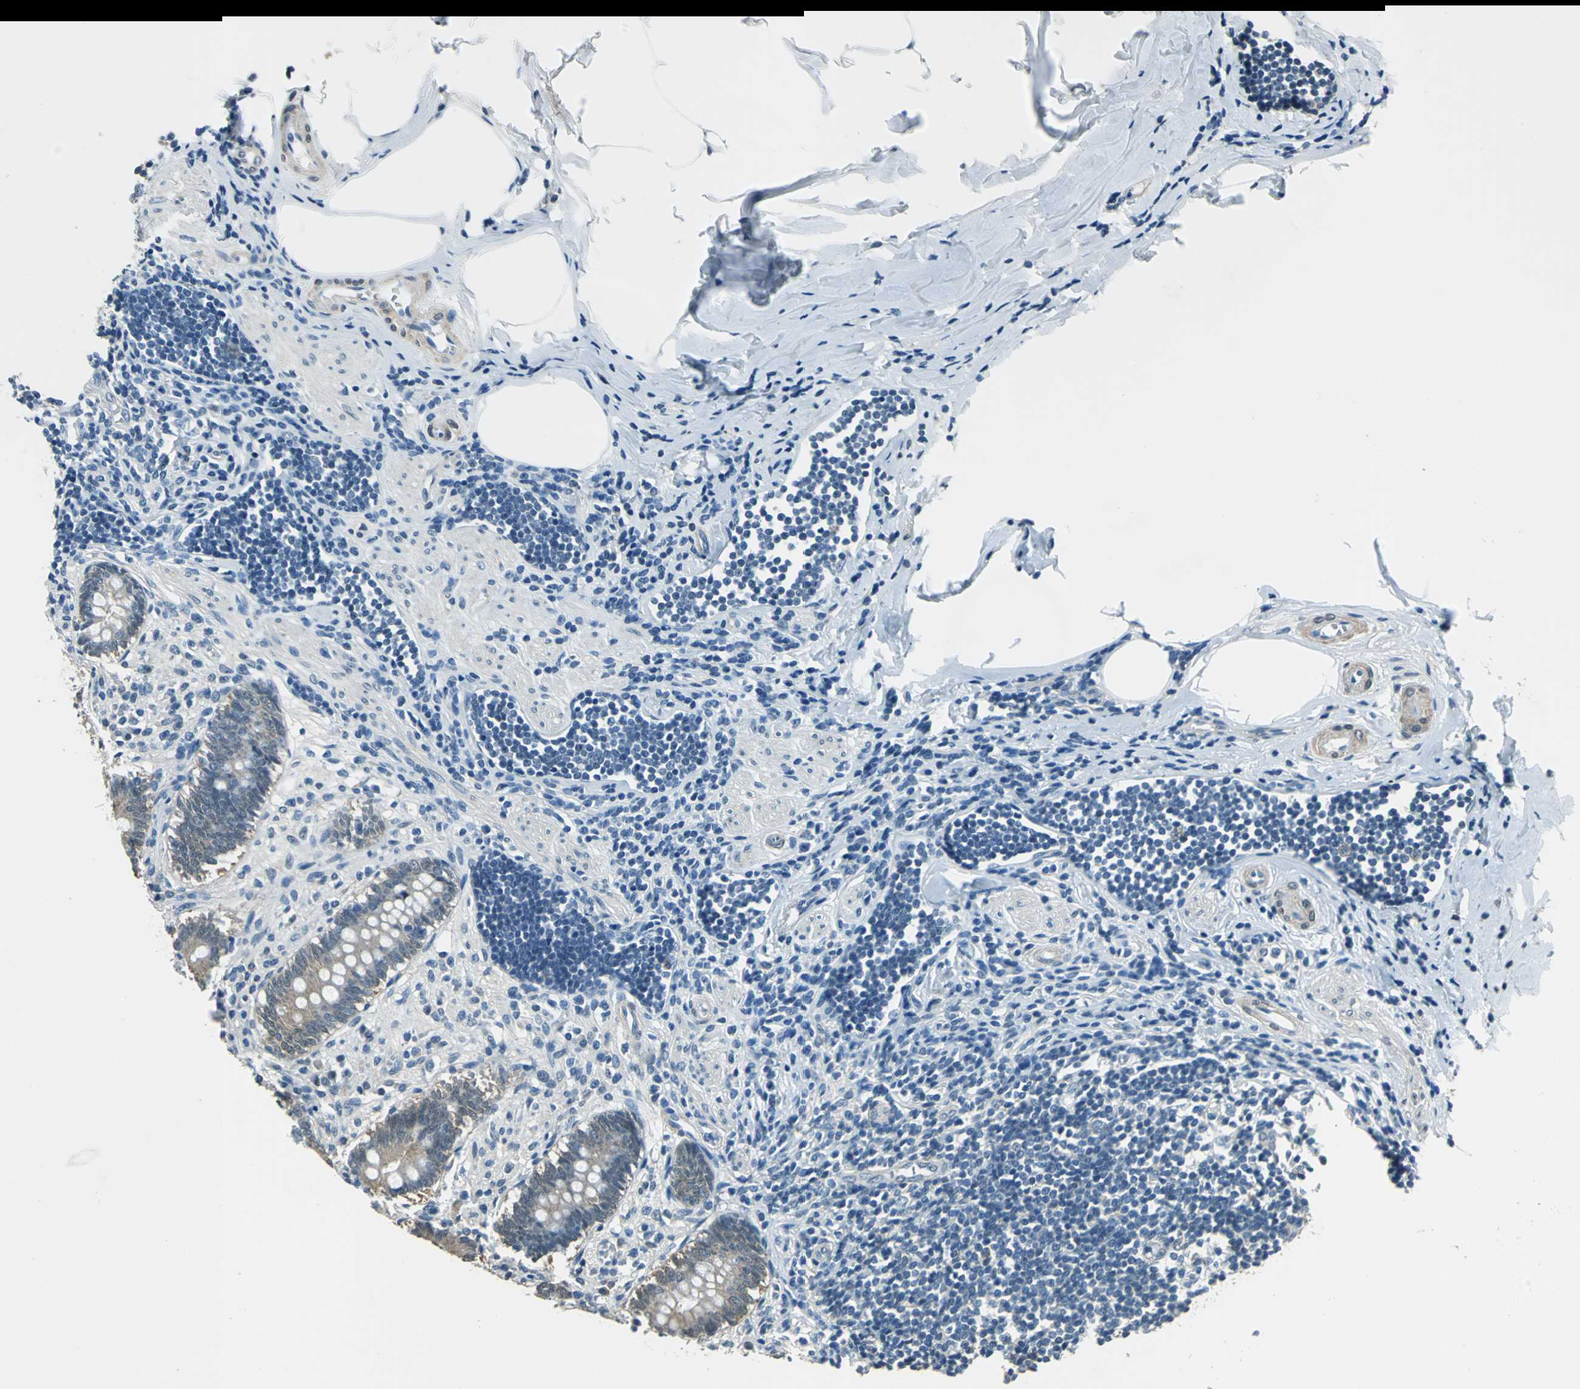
{"staining": {"intensity": "moderate", "quantity": ">75%", "location": "cytoplasmic/membranous"}, "tissue": "appendix", "cell_type": "Glandular cells", "image_type": "normal", "snomed": [{"axis": "morphology", "description": "Normal tissue, NOS"}, {"axis": "topography", "description": "Appendix"}], "caption": "The immunohistochemical stain highlights moderate cytoplasmic/membranous staining in glandular cells of normal appendix.", "gene": "FKBP4", "patient": {"sex": "female", "age": 50}}